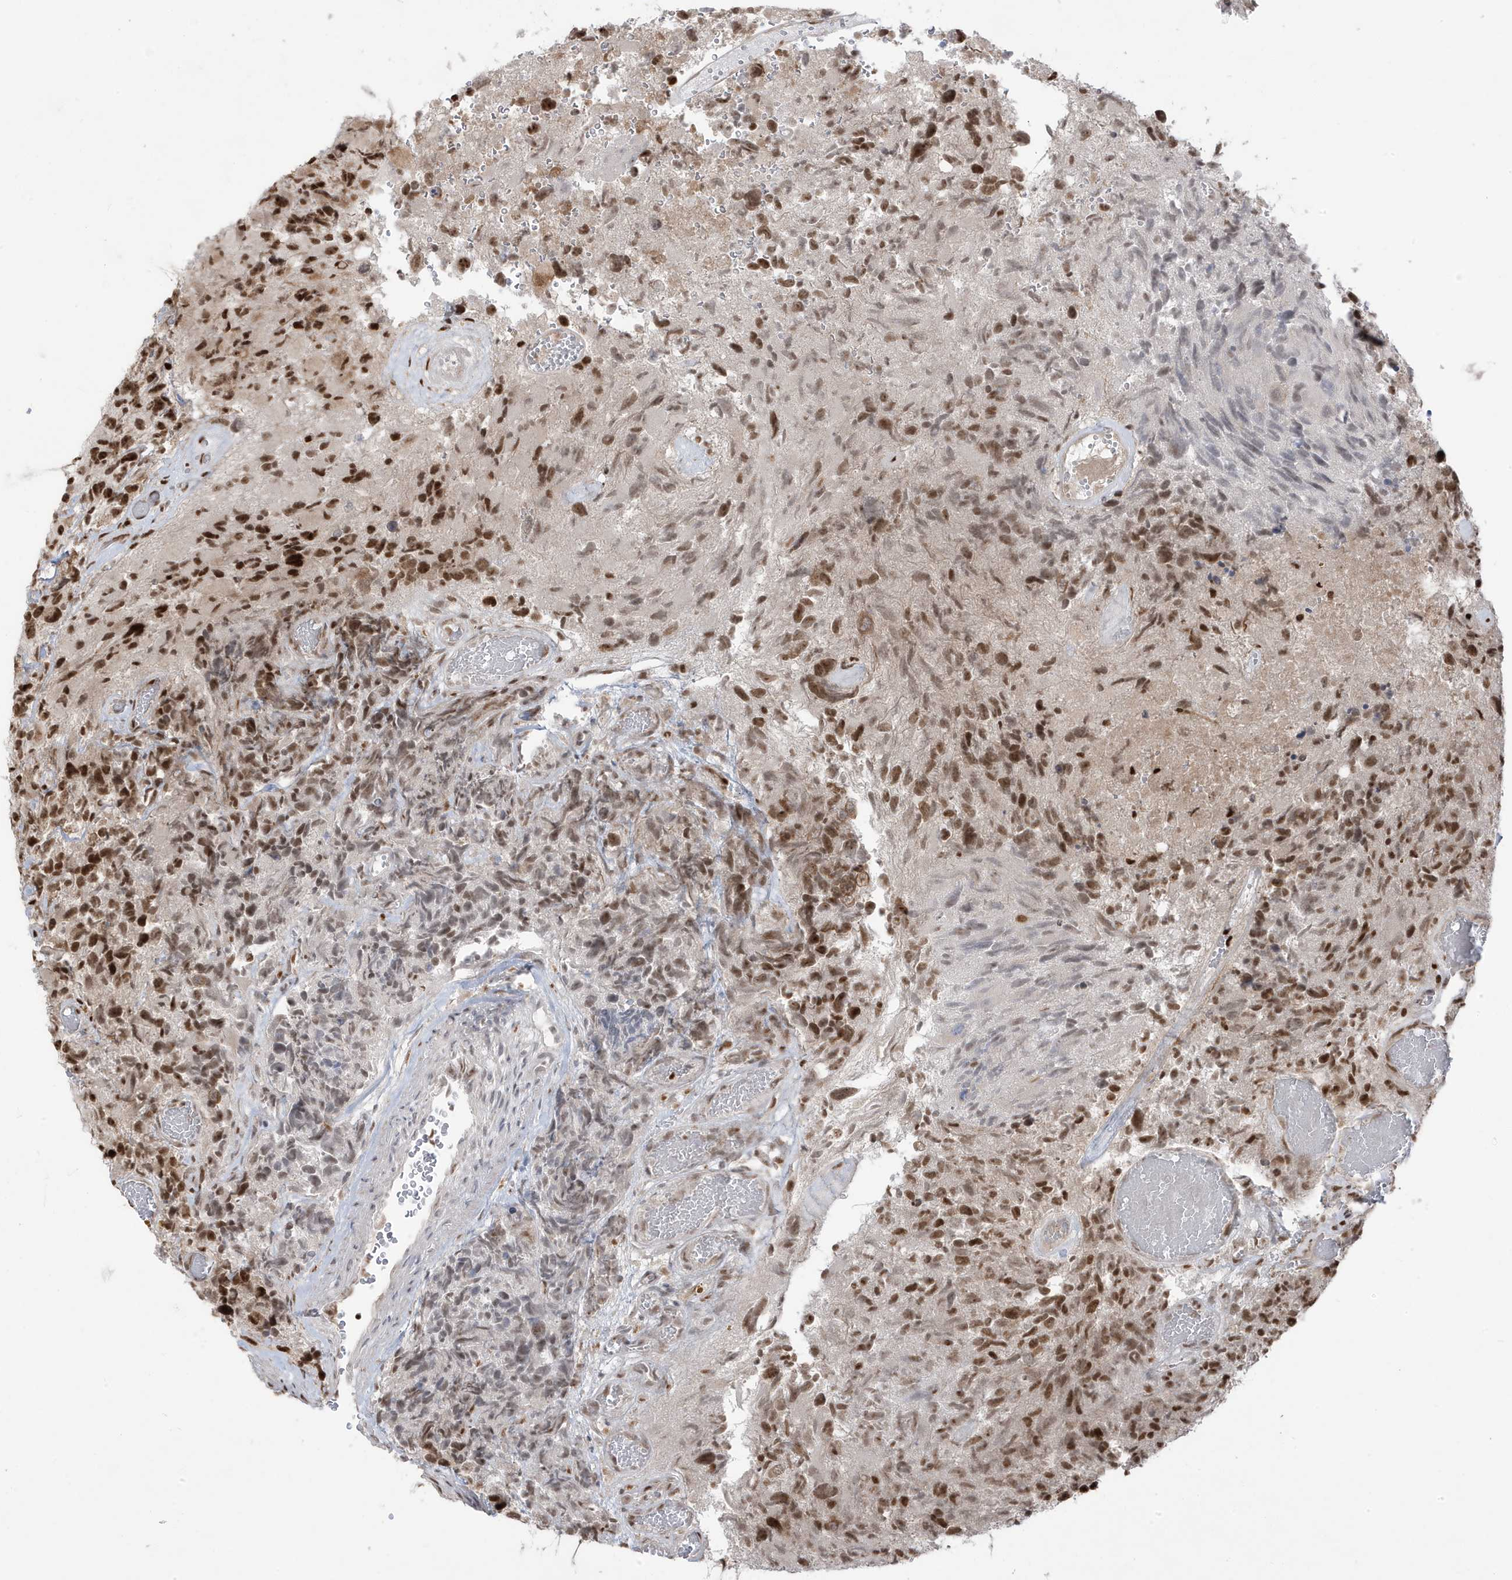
{"staining": {"intensity": "strong", "quantity": ">75%", "location": "nuclear"}, "tissue": "glioma", "cell_type": "Tumor cells", "image_type": "cancer", "snomed": [{"axis": "morphology", "description": "Glioma, malignant, High grade"}, {"axis": "topography", "description": "Brain"}], "caption": "The histopathology image shows staining of glioma, revealing strong nuclear protein positivity (brown color) within tumor cells. The protein is shown in brown color, while the nuclei are stained blue.", "gene": "MTREX", "patient": {"sex": "male", "age": 69}}